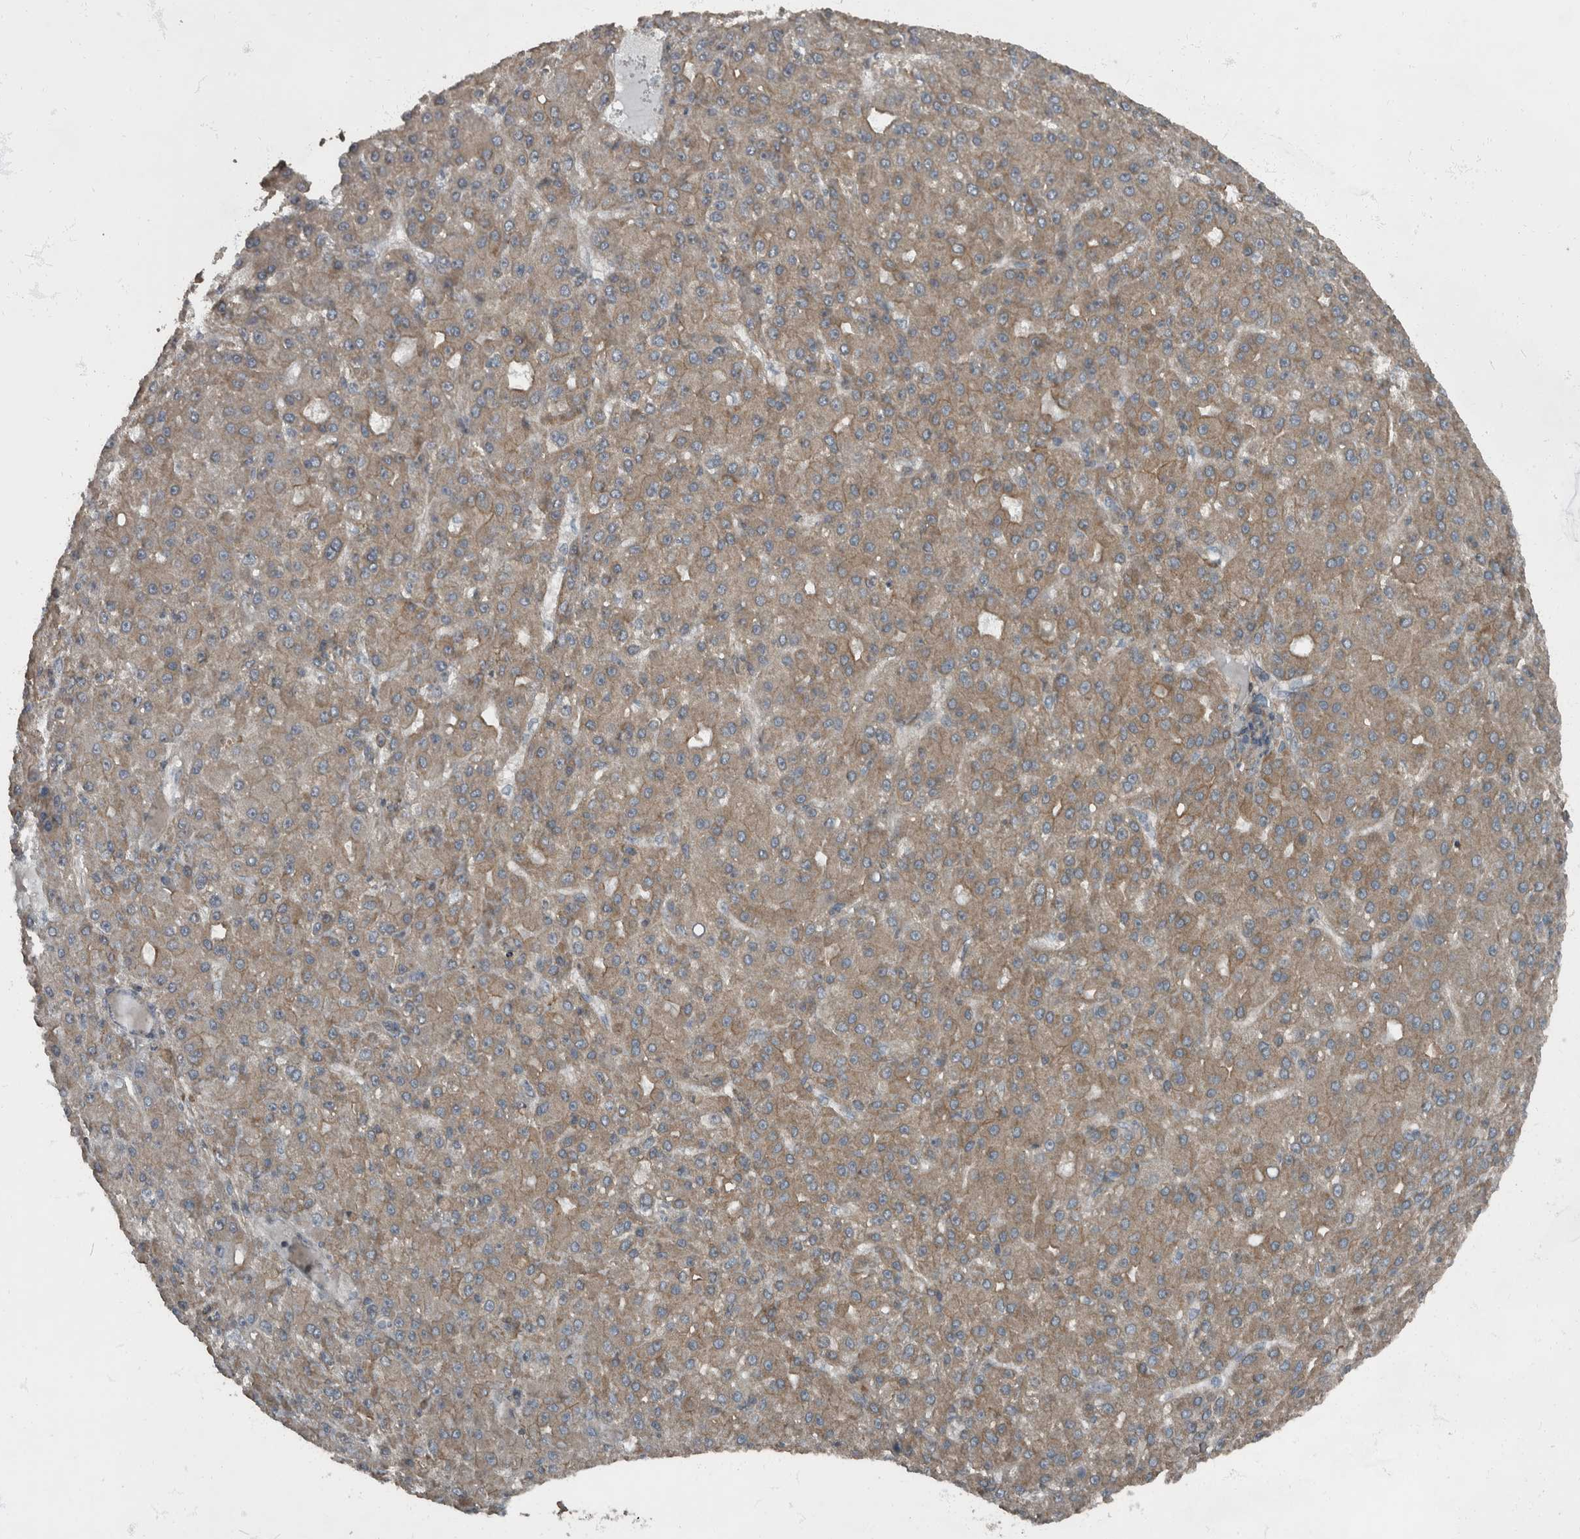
{"staining": {"intensity": "weak", "quantity": "25%-75%", "location": "cytoplasmic/membranous"}, "tissue": "liver cancer", "cell_type": "Tumor cells", "image_type": "cancer", "snomed": [{"axis": "morphology", "description": "Carcinoma, Hepatocellular, NOS"}, {"axis": "topography", "description": "Liver"}], "caption": "Tumor cells reveal low levels of weak cytoplasmic/membranous expression in about 25%-75% of cells in human liver cancer (hepatocellular carcinoma).", "gene": "RABGGTB", "patient": {"sex": "male", "age": 67}}